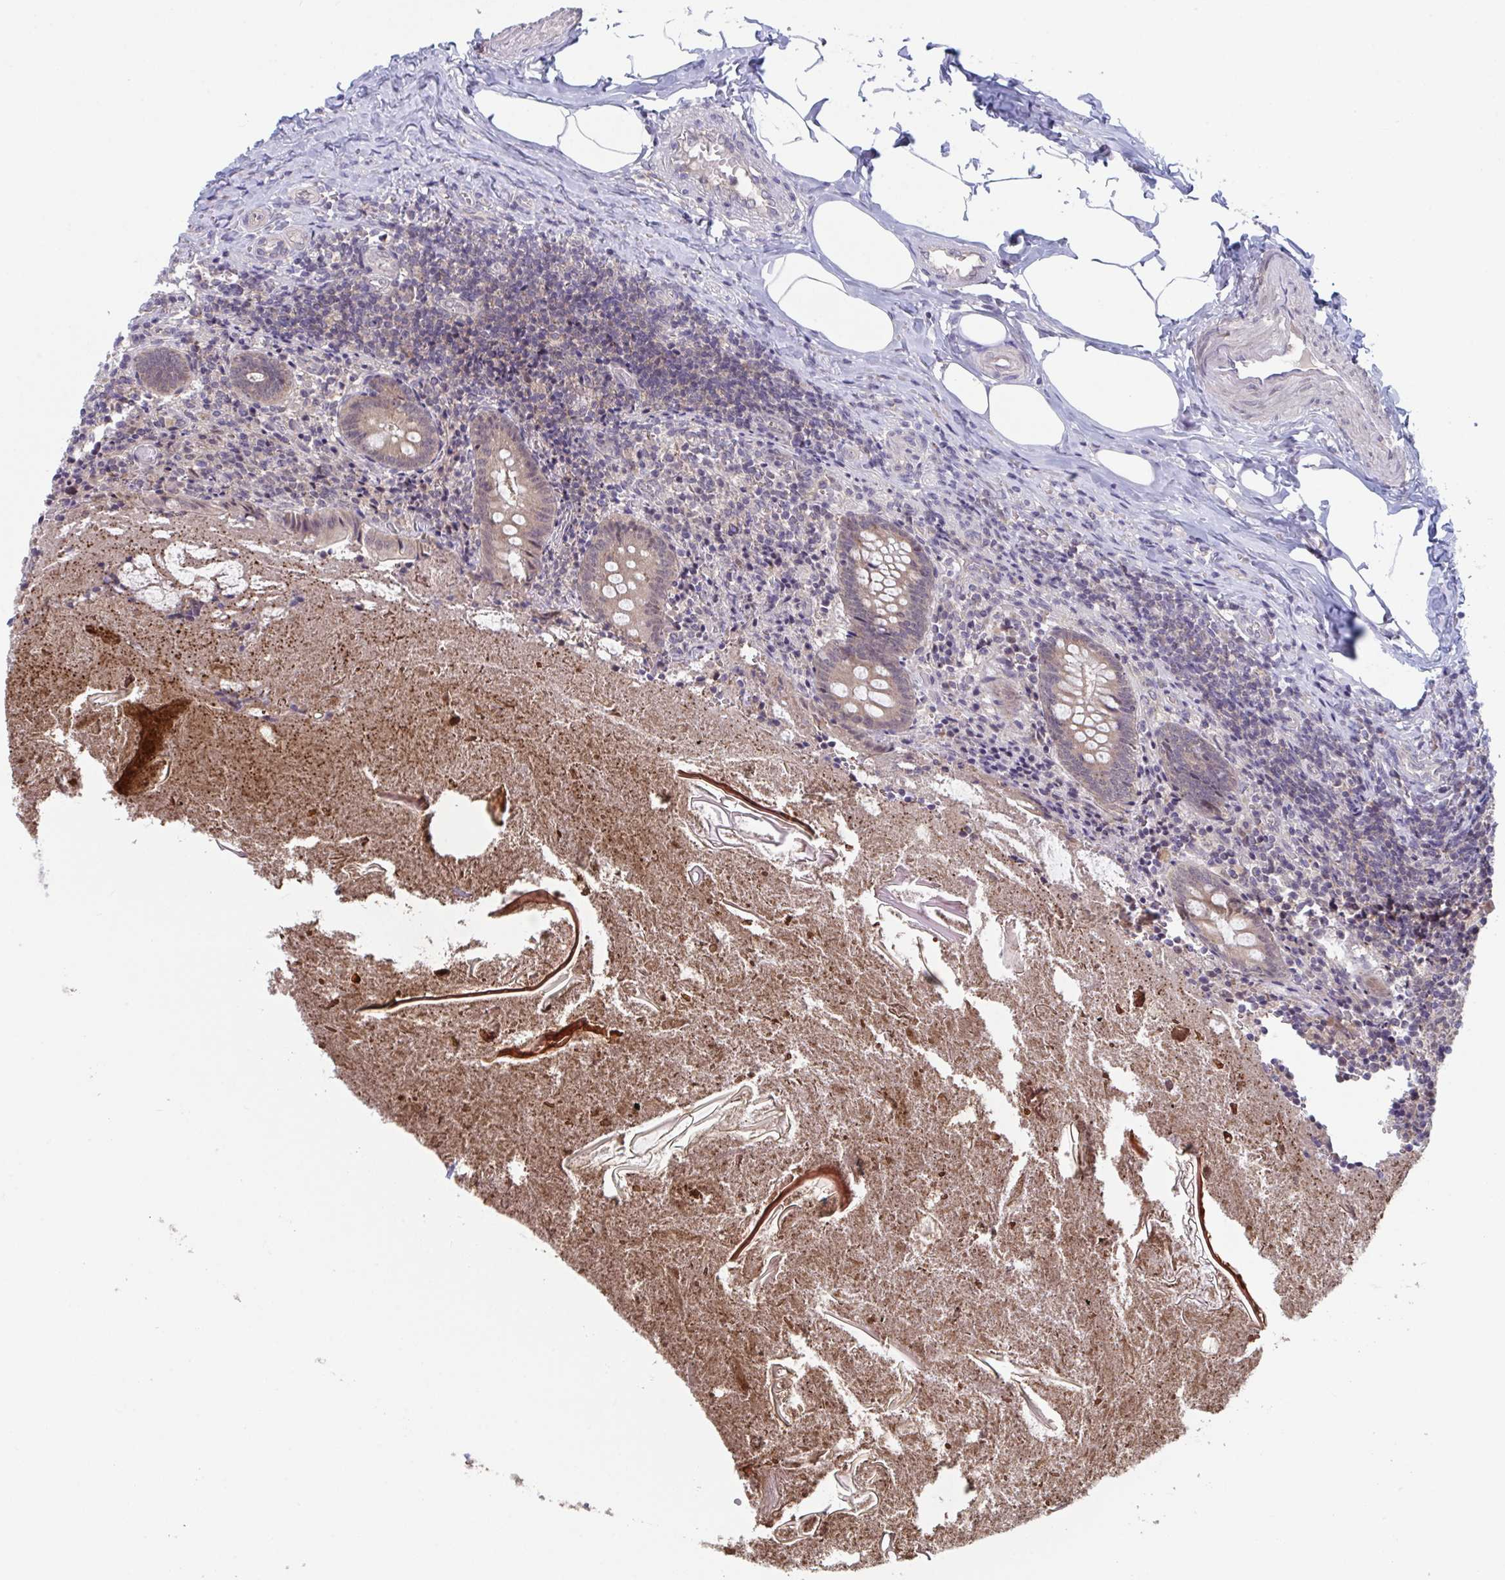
{"staining": {"intensity": "moderate", "quantity": "25%-75%", "location": "cytoplasmic/membranous"}, "tissue": "appendix", "cell_type": "Glandular cells", "image_type": "normal", "snomed": [{"axis": "morphology", "description": "Normal tissue, NOS"}, {"axis": "topography", "description": "Appendix"}], "caption": "Human appendix stained for a protein (brown) exhibits moderate cytoplasmic/membranous positive positivity in about 25%-75% of glandular cells.", "gene": "RIOK1", "patient": {"sex": "female", "age": 17}}